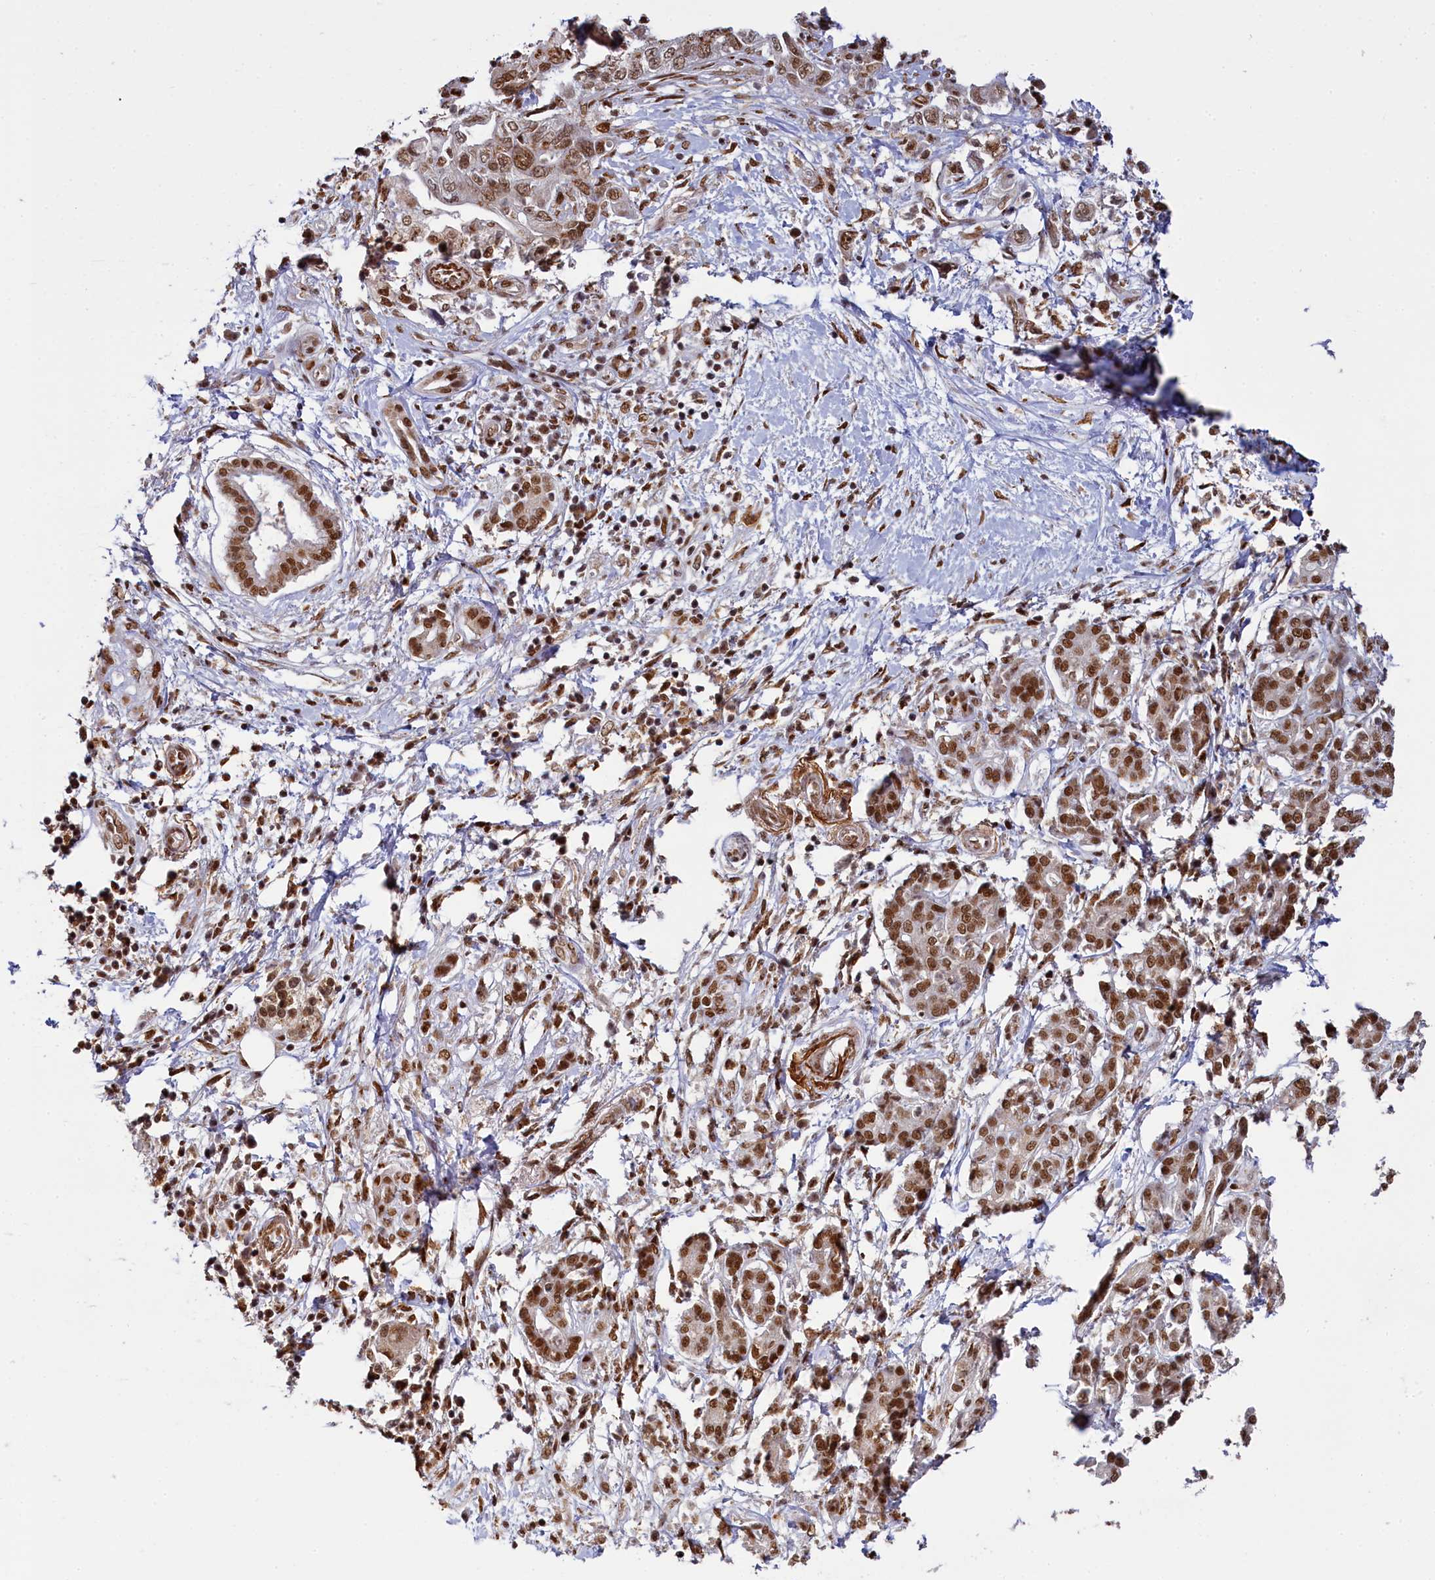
{"staining": {"intensity": "moderate", "quantity": ">75%", "location": "nuclear"}, "tissue": "pancreatic cancer", "cell_type": "Tumor cells", "image_type": "cancer", "snomed": [{"axis": "morphology", "description": "Adenocarcinoma, NOS"}, {"axis": "topography", "description": "Pancreas"}], "caption": "Immunohistochemistry (IHC) staining of adenocarcinoma (pancreatic), which displays medium levels of moderate nuclear expression in approximately >75% of tumor cells indicating moderate nuclear protein expression. The staining was performed using DAB (3,3'-diaminobenzidine) (brown) for protein detection and nuclei were counterstained in hematoxylin (blue).", "gene": "PPHLN1", "patient": {"sex": "female", "age": 73}}